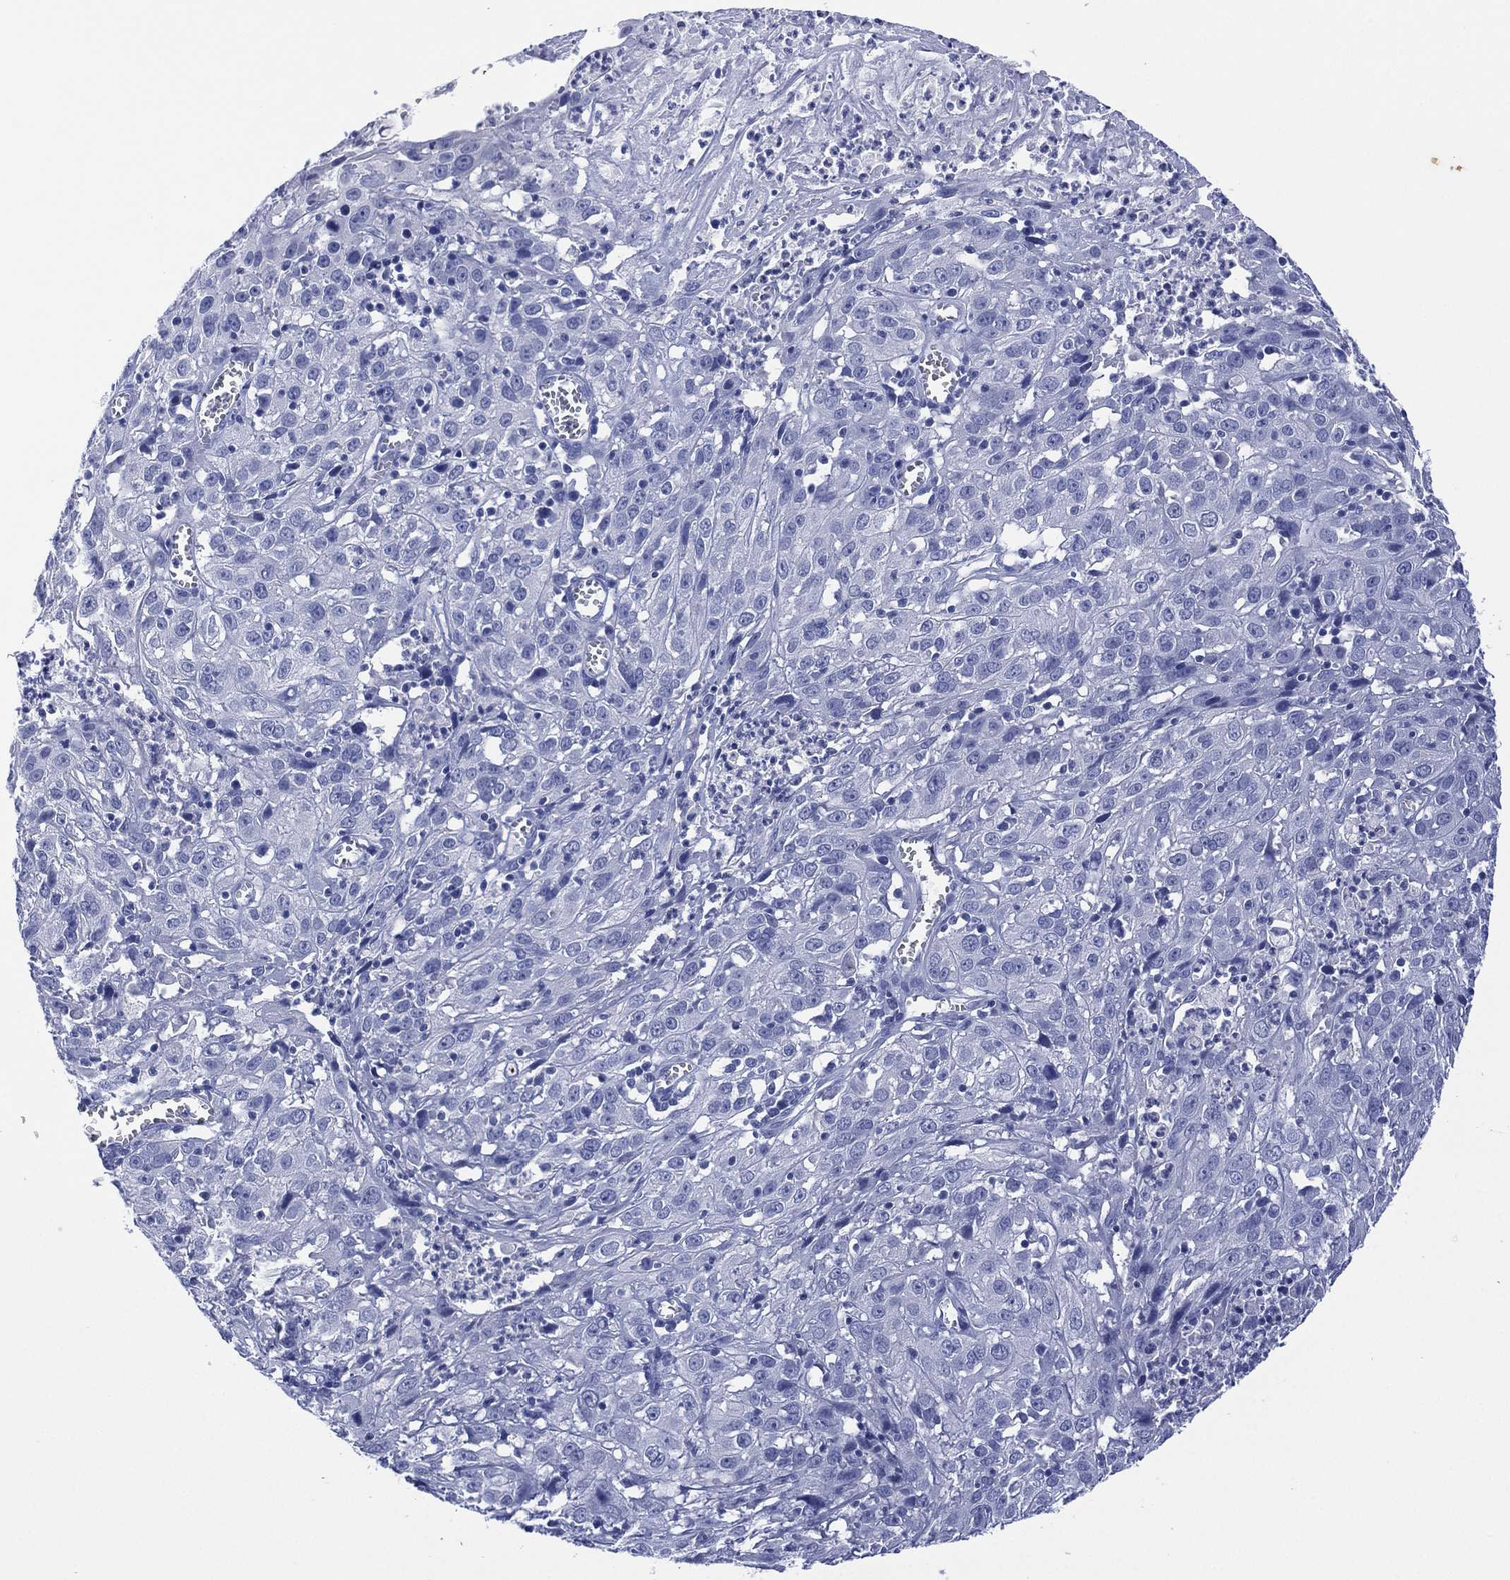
{"staining": {"intensity": "negative", "quantity": "none", "location": "none"}, "tissue": "cervical cancer", "cell_type": "Tumor cells", "image_type": "cancer", "snomed": [{"axis": "morphology", "description": "Squamous cell carcinoma, NOS"}, {"axis": "topography", "description": "Cervix"}], "caption": "Immunohistochemistry (IHC) image of cervical cancer stained for a protein (brown), which exhibits no positivity in tumor cells.", "gene": "DSG1", "patient": {"sex": "female", "age": 32}}